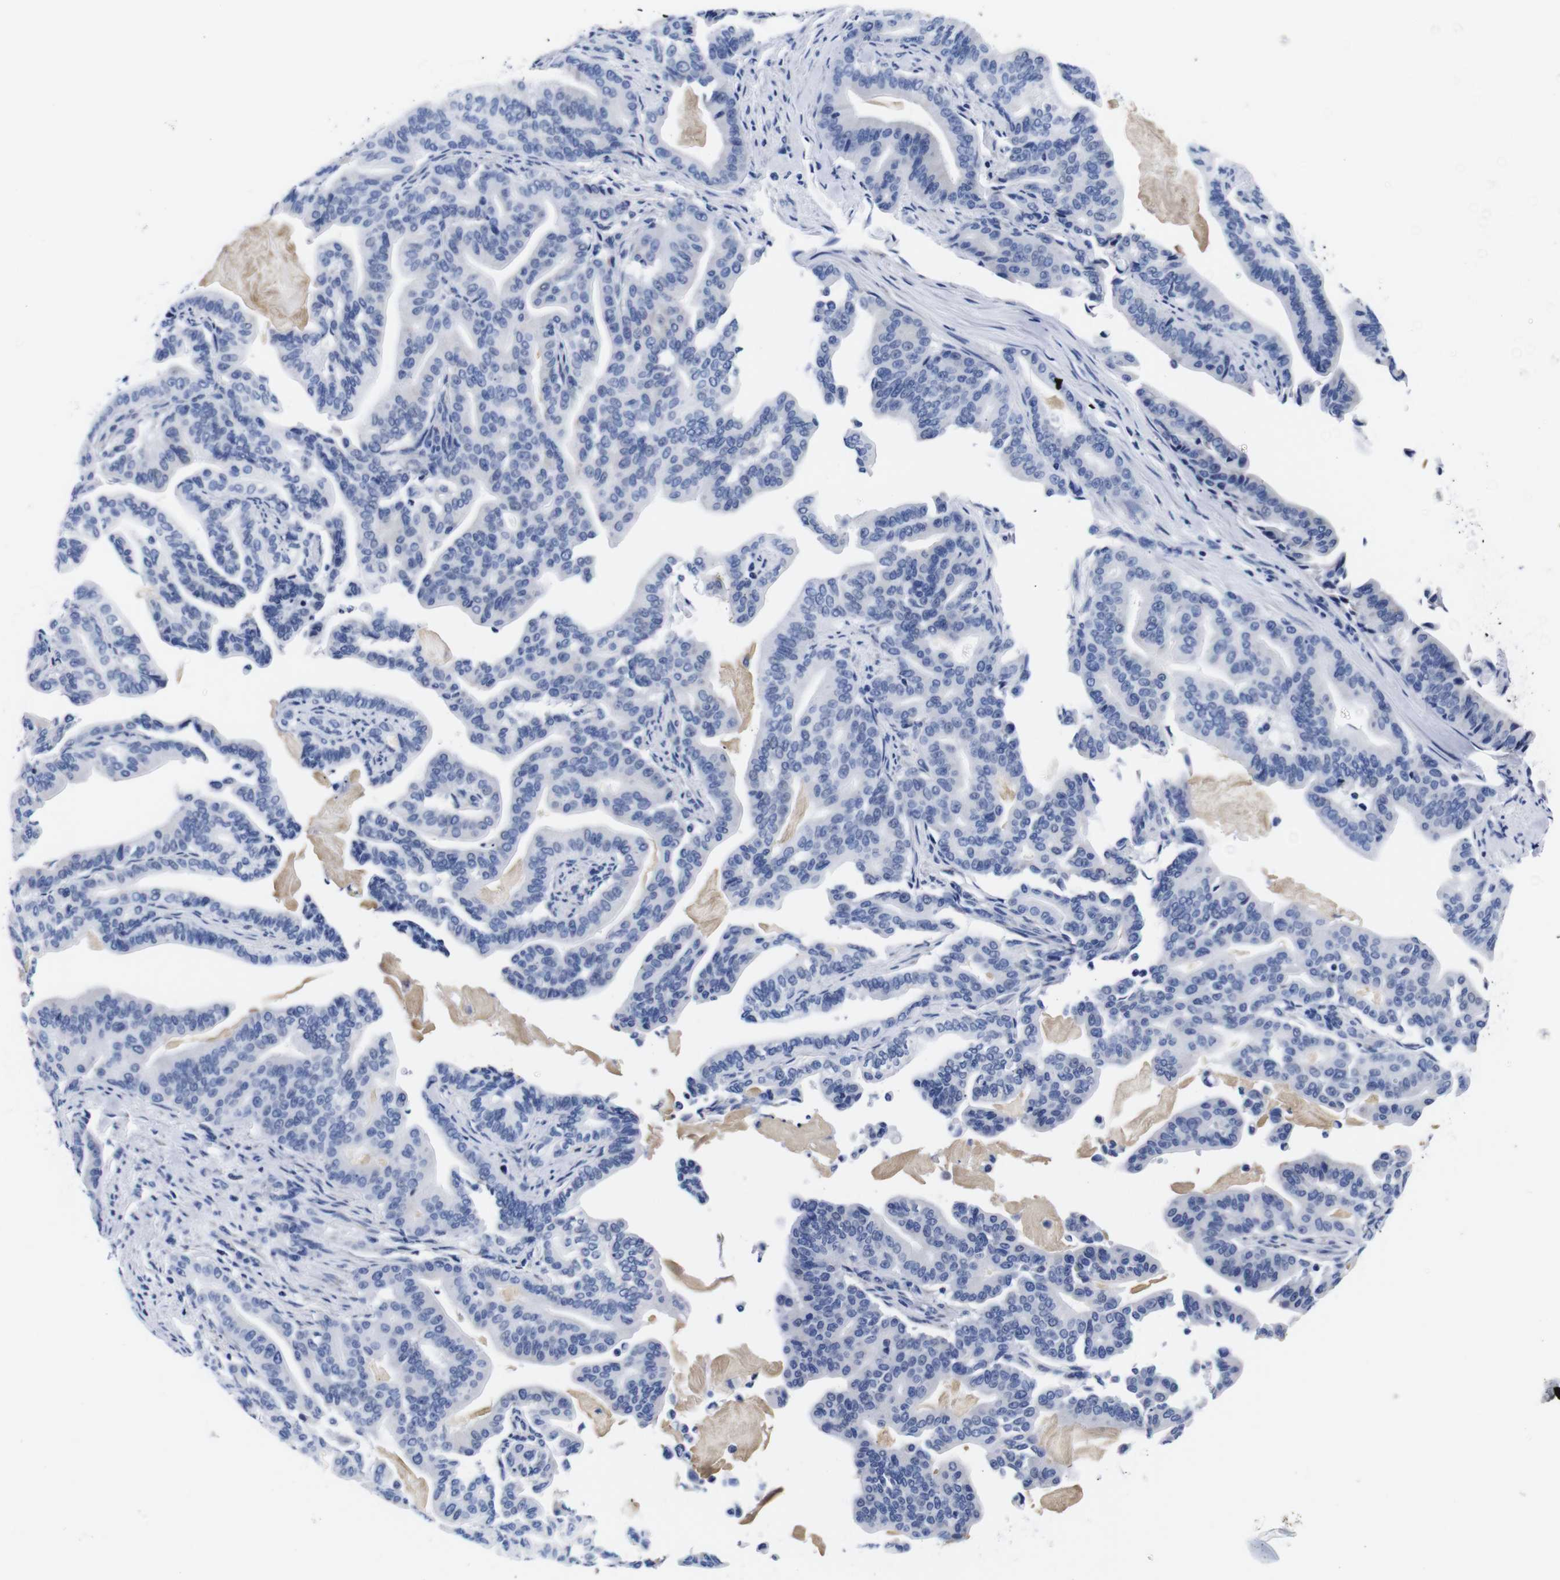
{"staining": {"intensity": "negative", "quantity": "none", "location": "none"}, "tissue": "pancreatic cancer", "cell_type": "Tumor cells", "image_type": "cancer", "snomed": [{"axis": "morphology", "description": "Adenocarcinoma, NOS"}, {"axis": "topography", "description": "Pancreas"}], "caption": "Tumor cells show no significant positivity in pancreatic cancer. The staining is performed using DAB brown chromogen with nuclei counter-stained in using hematoxylin.", "gene": "CLEC4G", "patient": {"sex": "male", "age": 63}}